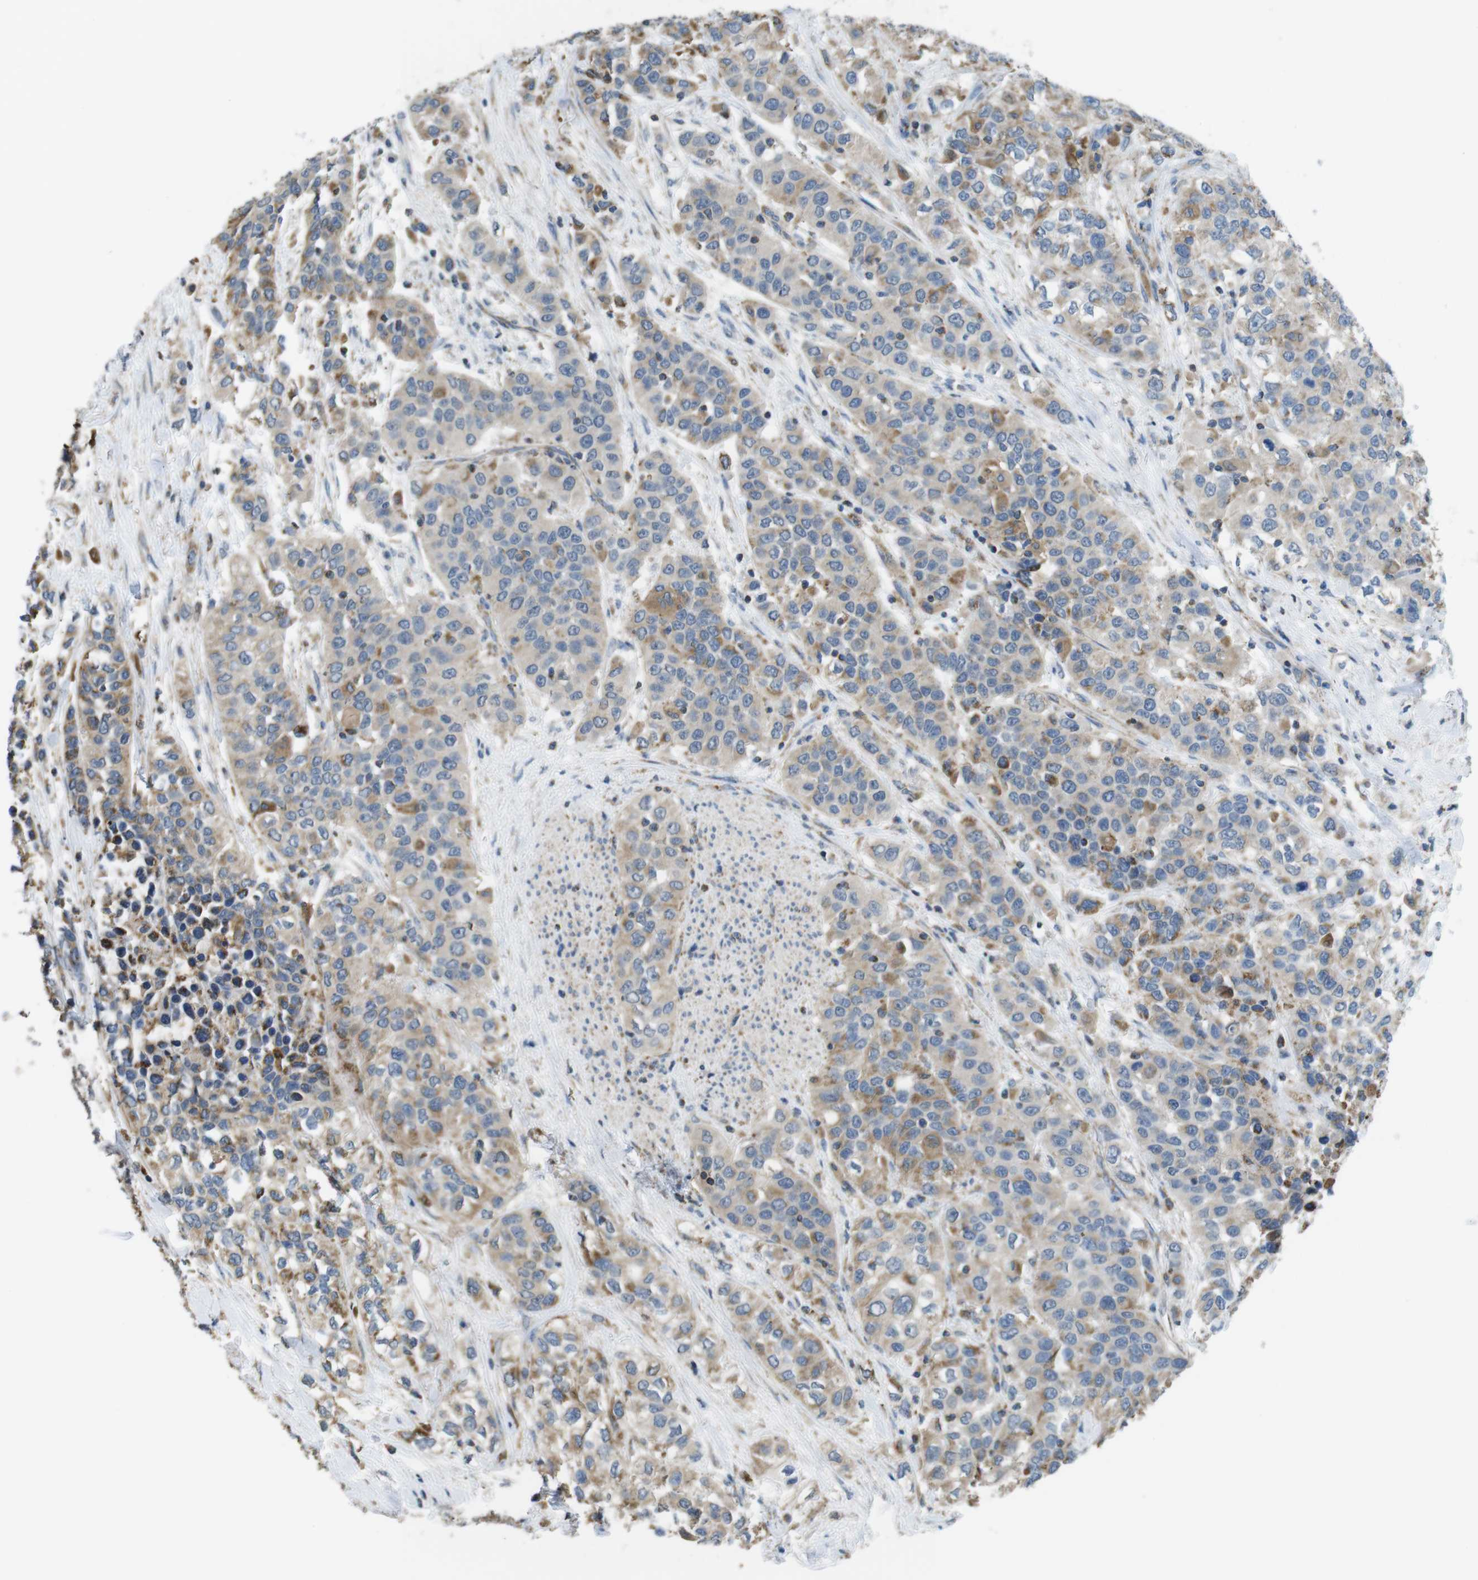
{"staining": {"intensity": "moderate", "quantity": "25%-75%", "location": "cytoplasmic/membranous"}, "tissue": "urothelial cancer", "cell_type": "Tumor cells", "image_type": "cancer", "snomed": [{"axis": "morphology", "description": "Urothelial carcinoma, High grade"}, {"axis": "topography", "description": "Urinary bladder"}], "caption": "Immunohistochemical staining of human urothelial carcinoma (high-grade) reveals moderate cytoplasmic/membranous protein positivity in about 25%-75% of tumor cells.", "gene": "GRIK2", "patient": {"sex": "female", "age": 80}}